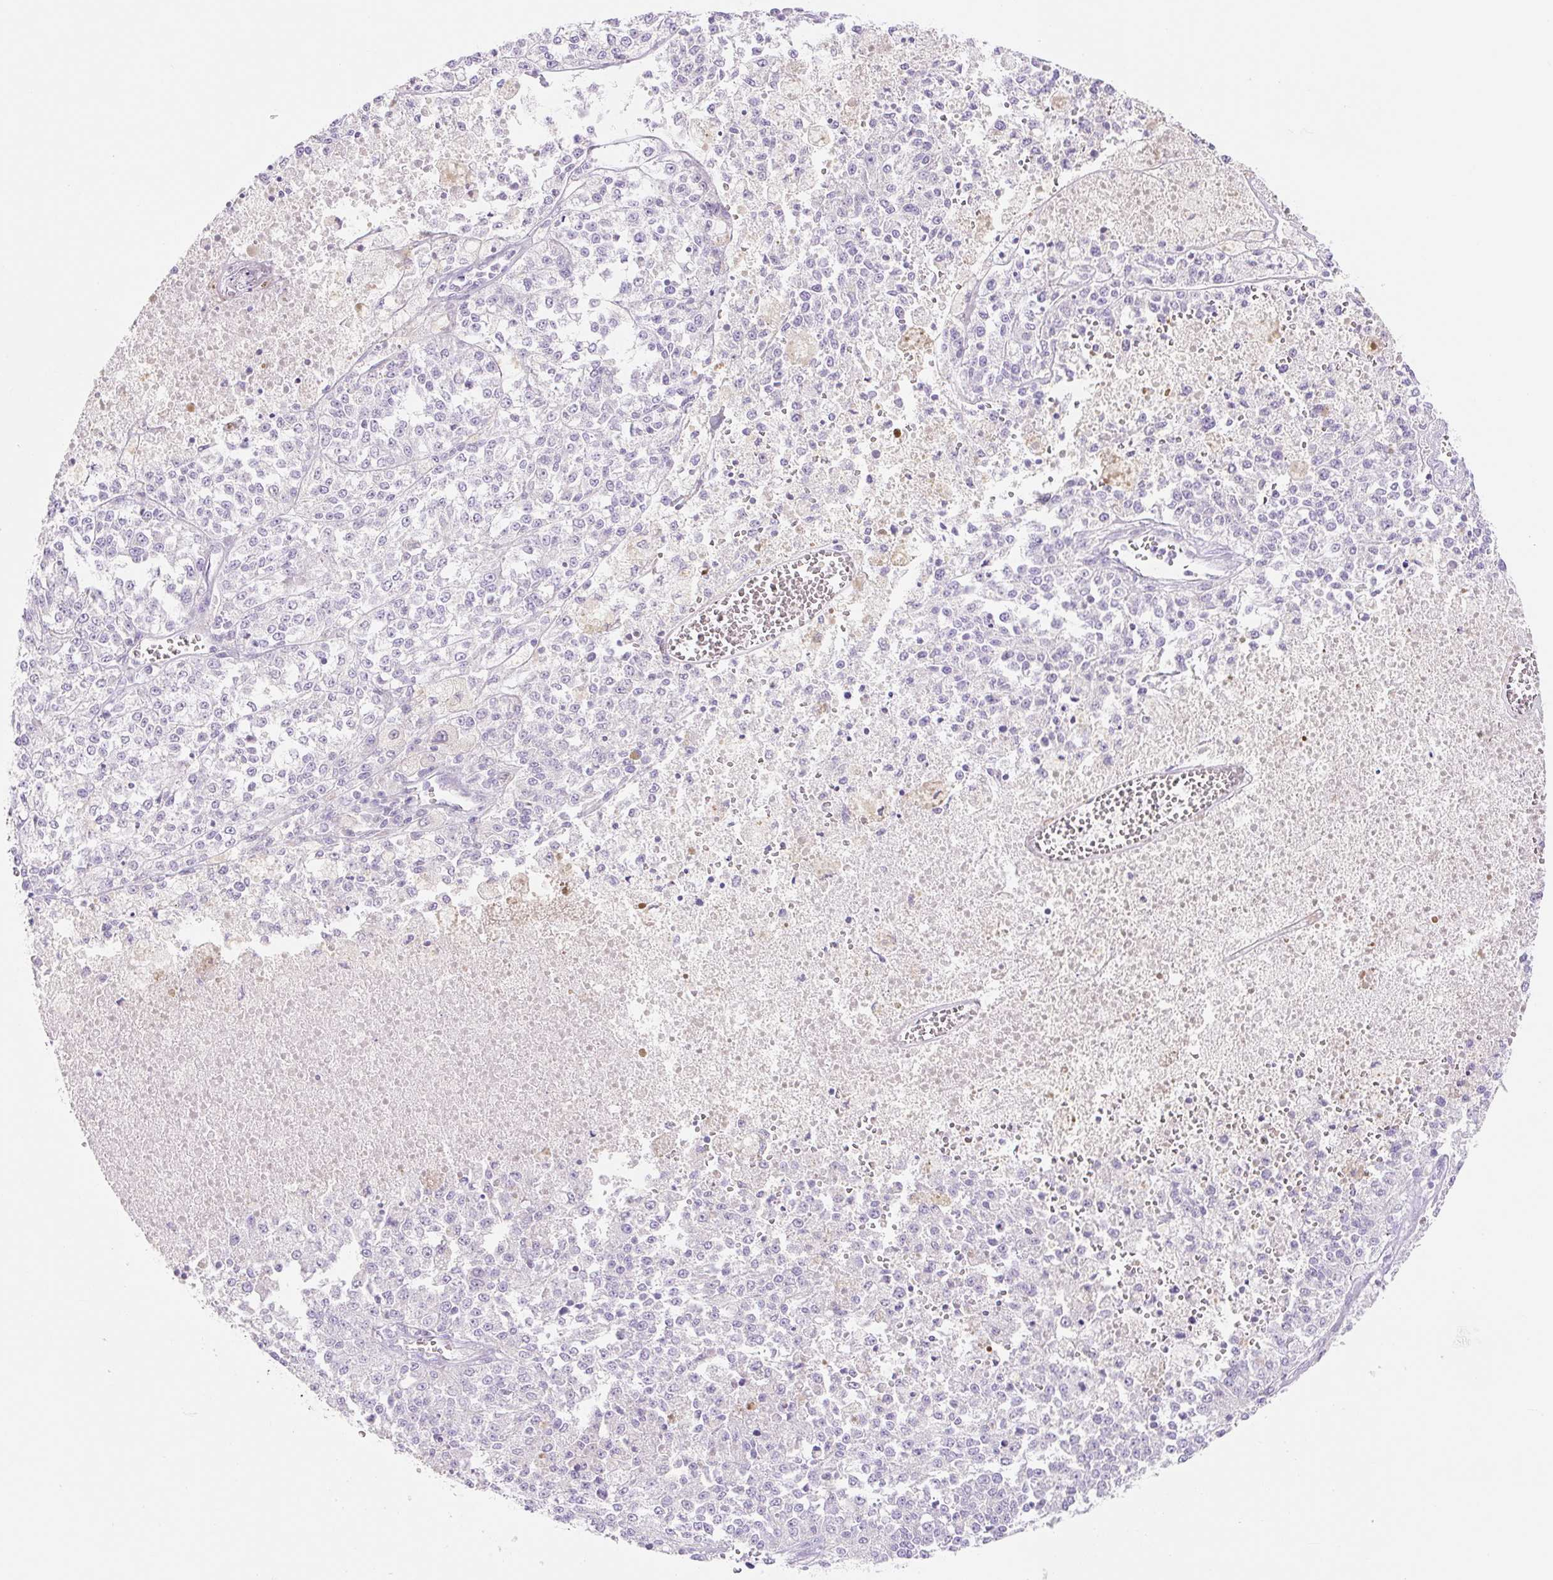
{"staining": {"intensity": "negative", "quantity": "none", "location": "none"}, "tissue": "melanoma", "cell_type": "Tumor cells", "image_type": "cancer", "snomed": [{"axis": "morphology", "description": "Malignant melanoma, NOS"}, {"axis": "topography", "description": "Skin"}], "caption": "The IHC image has no significant staining in tumor cells of malignant melanoma tissue.", "gene": "FOCAD", "patient": {"sex": "female", "age": 64}}